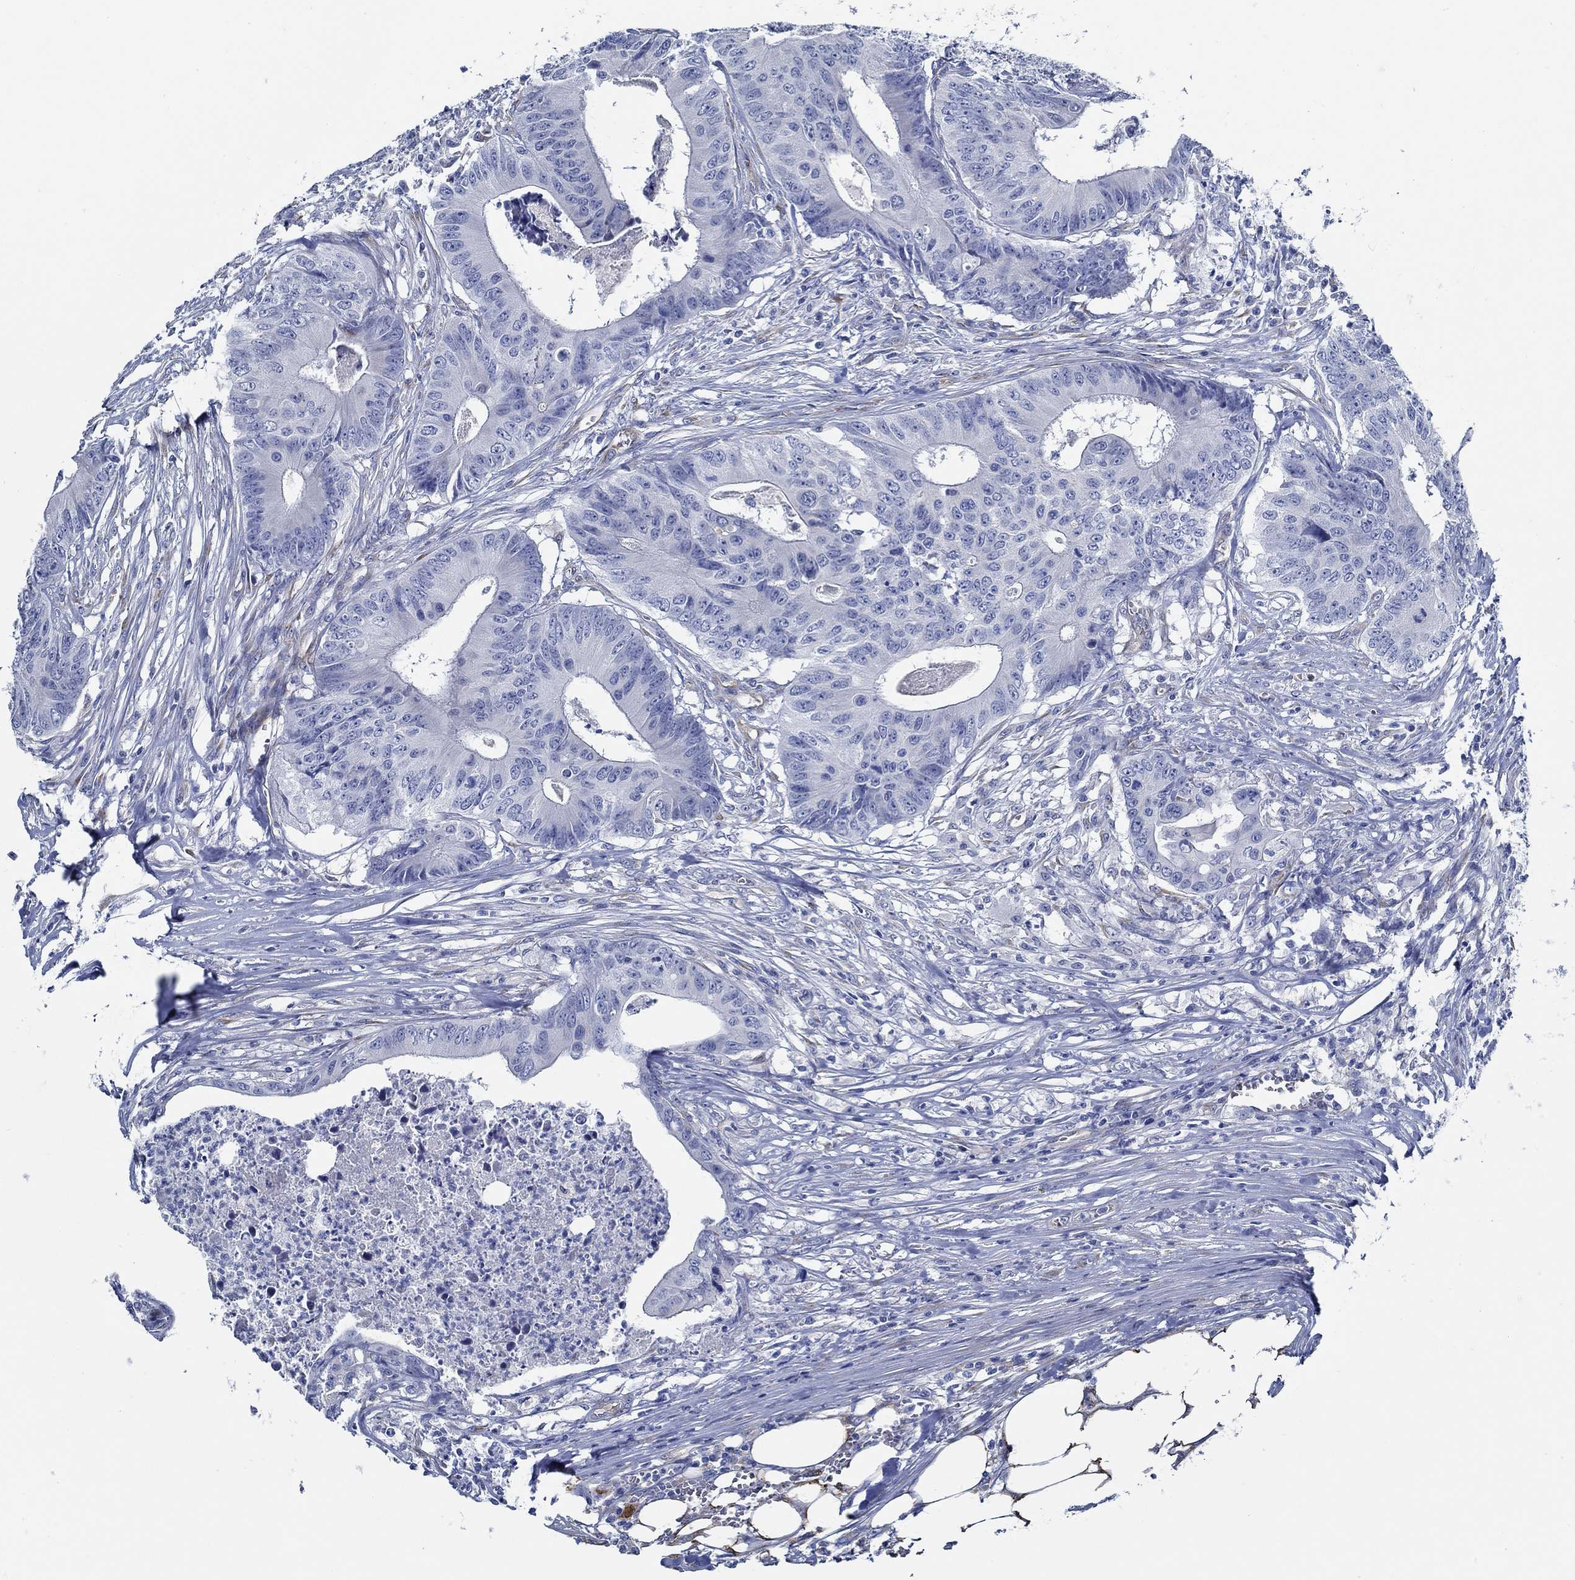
{"staining": {"intensity": "negative", "quantity": "none", "location": "none"}, "tissue": "colorectal cancer", "cell_type": "Tumor cells", "image_type": "cancer", "snomed": [{"axis": "morphology", "description": "Adenocarcinoma, NOS"}, {"axis": "topography", "description": "Colon"}], "caption": "A histopathology image of colorectal cancer stained for a protein reveals no brown staining in tumor cells.", "gene": "HECW2", "patient": {"sex": "male", "age": 84}}